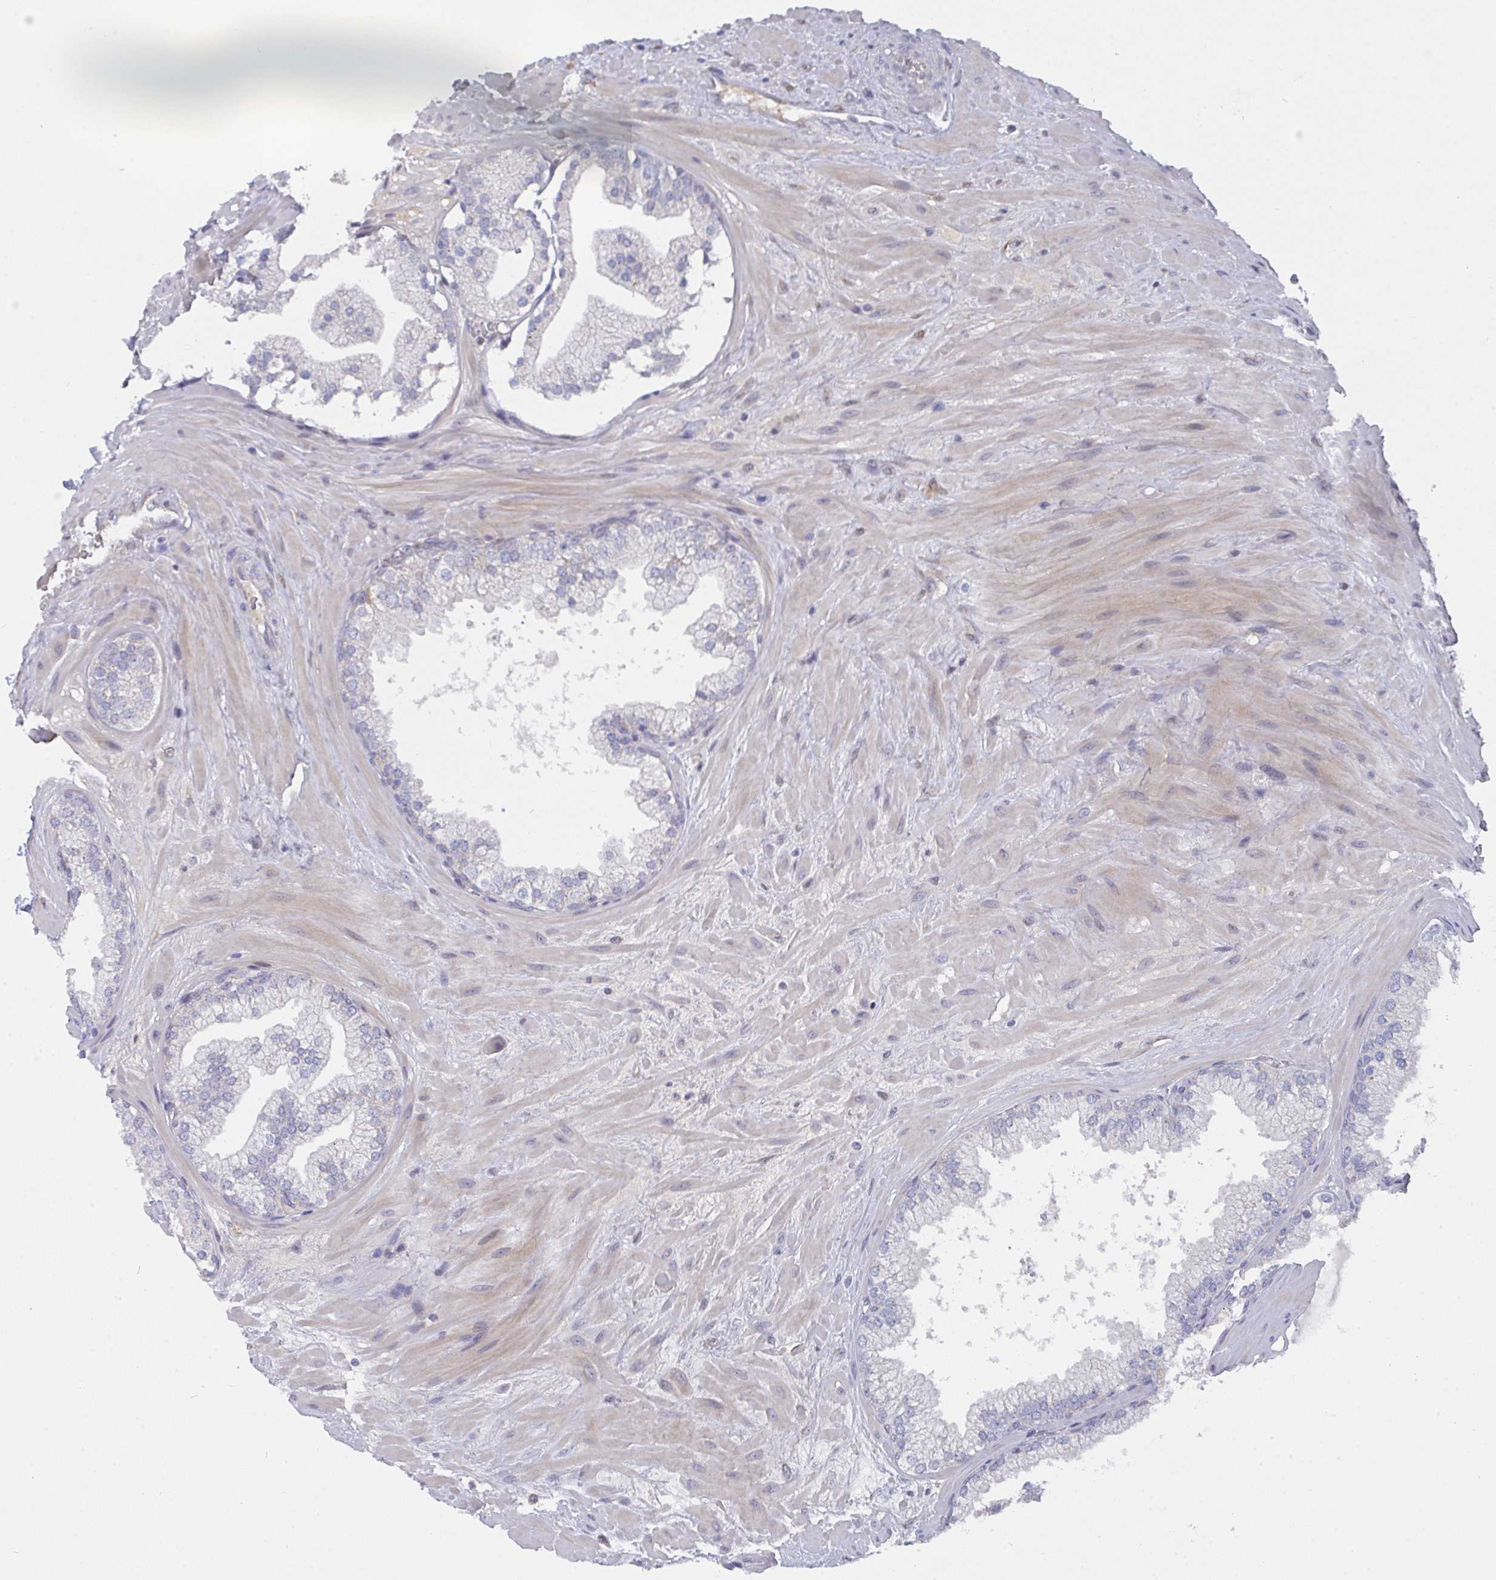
{"staining": {"intensity": "weak", "quantity": "<25%", "location": "cytoplasmic/membranous"}, "tissue": "prostate", "cell_type": "Glandular cells", "image_type": "normal", "snomed": [{"axis": "morphology", "description": "Normal tissue, NOS"}, {"axis": "topography", "description": "Prostate"}, {"axis": "topography", "description": "Peripheral nerve tissue"}], "caption": "Glandular cells show no significant positivity in normal prostate. (Brightfield microscopy of DAB (3,3'-diaminobenzidine) immunohistochemistry at high magnification).", "gene": "L3HYPDH", "patient": {"sex": "male", "age": 61}}